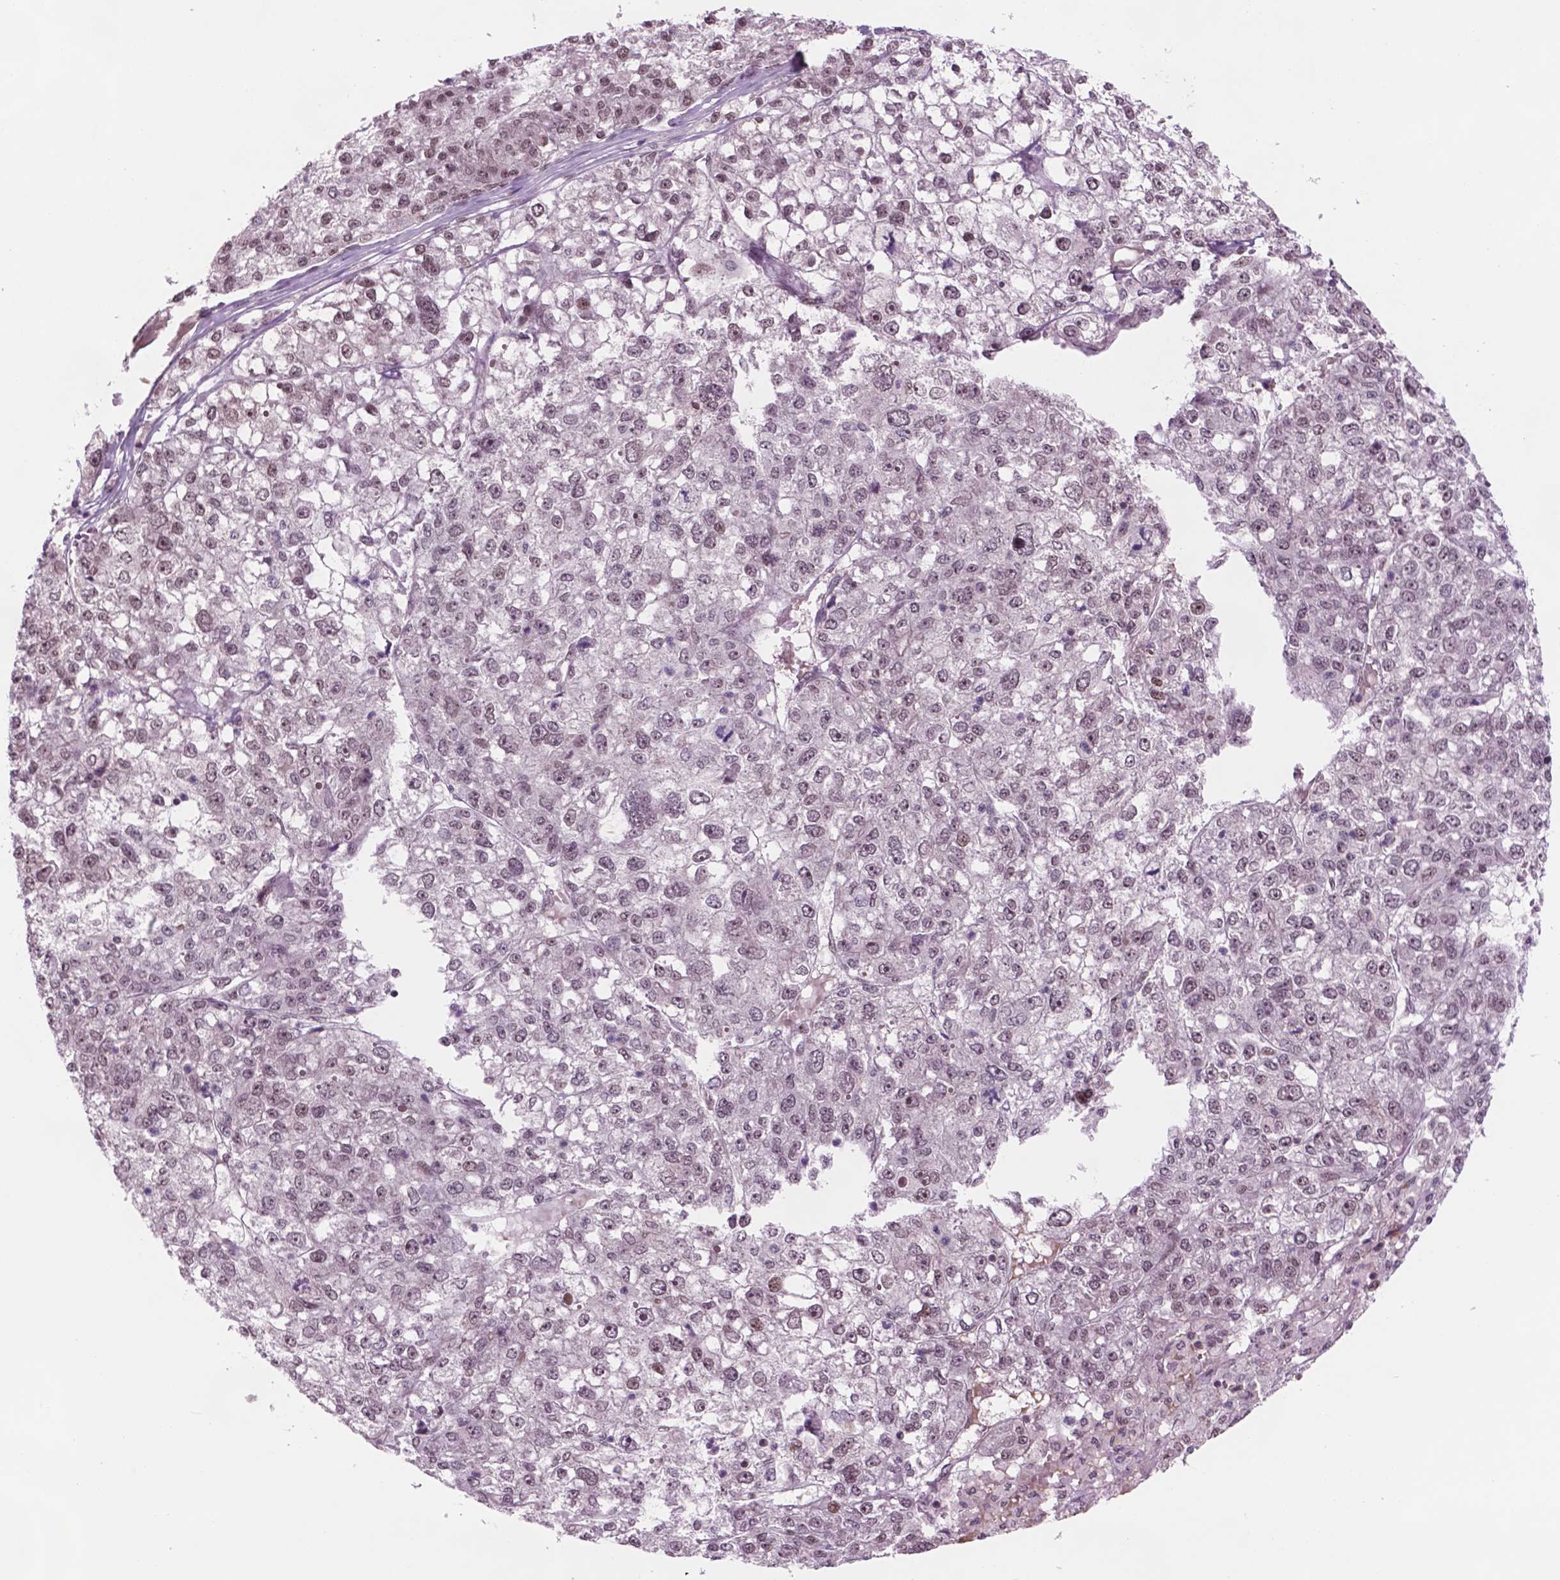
{"staining": {"intensity": "moderate", "quantity": "<25%", "location": "nuclear"}, "tissue": "liver cancer", "cell_type": "Tumor cells", "image_type": "cancer", "snomed": [{"axis": "morphology", "description": "Carcinoma, Hepatocellular, NOS"}, {"axis": "topography", "description": "Liver"}], "caption": "Human hepatocellular carcinoma (liver) stained with a protein marker exhibits moderate staining in tumor cells.", "gene": "POLR2E", "patient": {"sex": "male", "age": 56}}